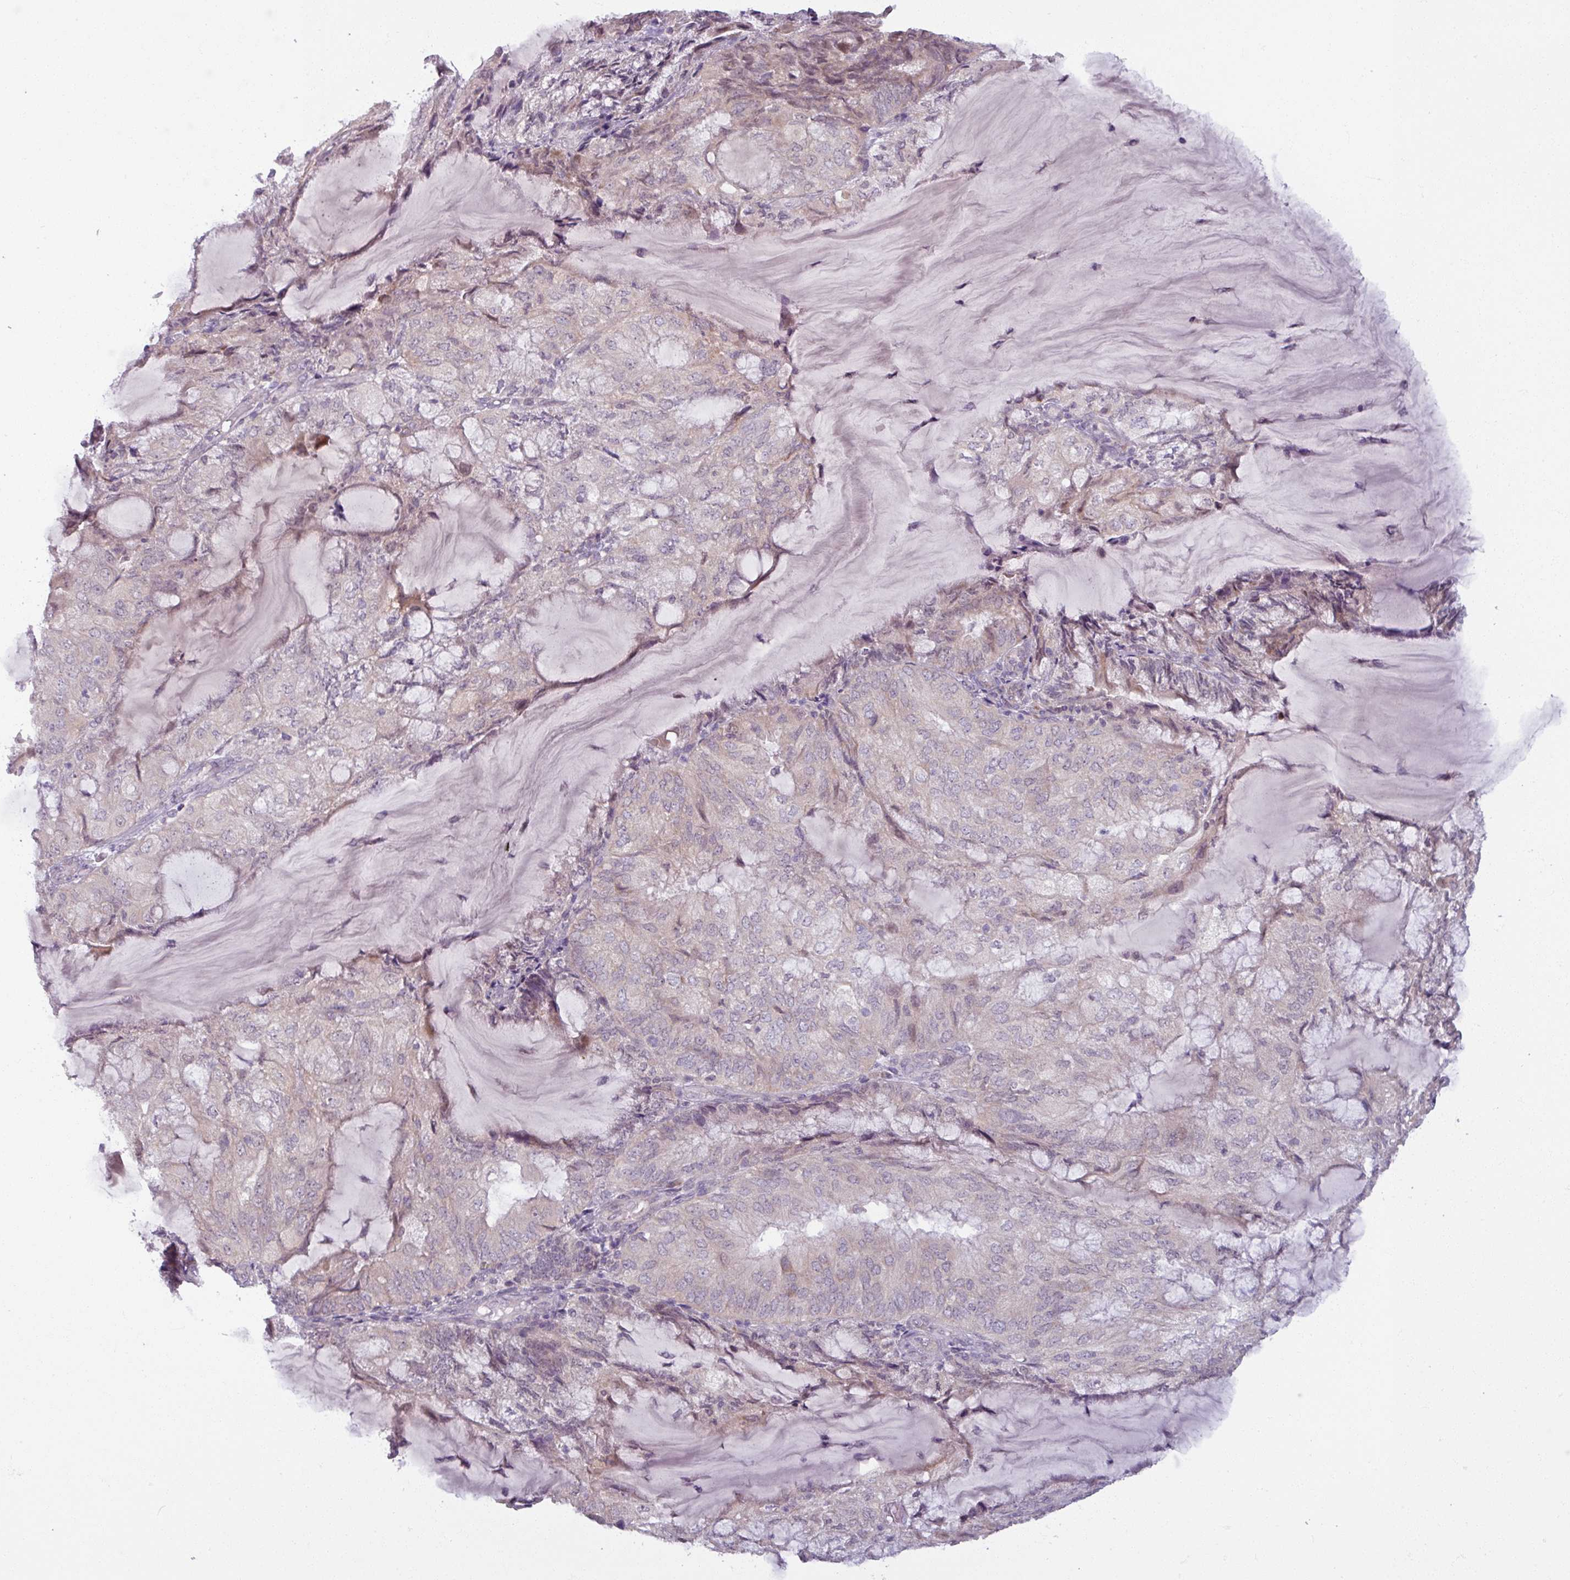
{"staining": {"intensity": "negative", "quantity": "none", "location": "none"}, "tissue": "endometrial cancer", "cell_type": "Tumor cells", "image_type": "cancer", "snomed": [{"axis": "morphology", "description": "Adenocarcinoma, NOS"}, {"axis": "topography", "description": "Endometrium"}], "caption": "Protein analysis of endometrial cancer (adenocarcinoma) demonstrates no significant staining in tumor cells. (Stains: DAB (3,3'-diaminobenzidine) immunohistochemistry with hematoxylin counter stain, Microscopy: brightfield microscopy at high magnification).", "gene": "OGFOD3", "patient": {"sex": "female", "age": 81}}